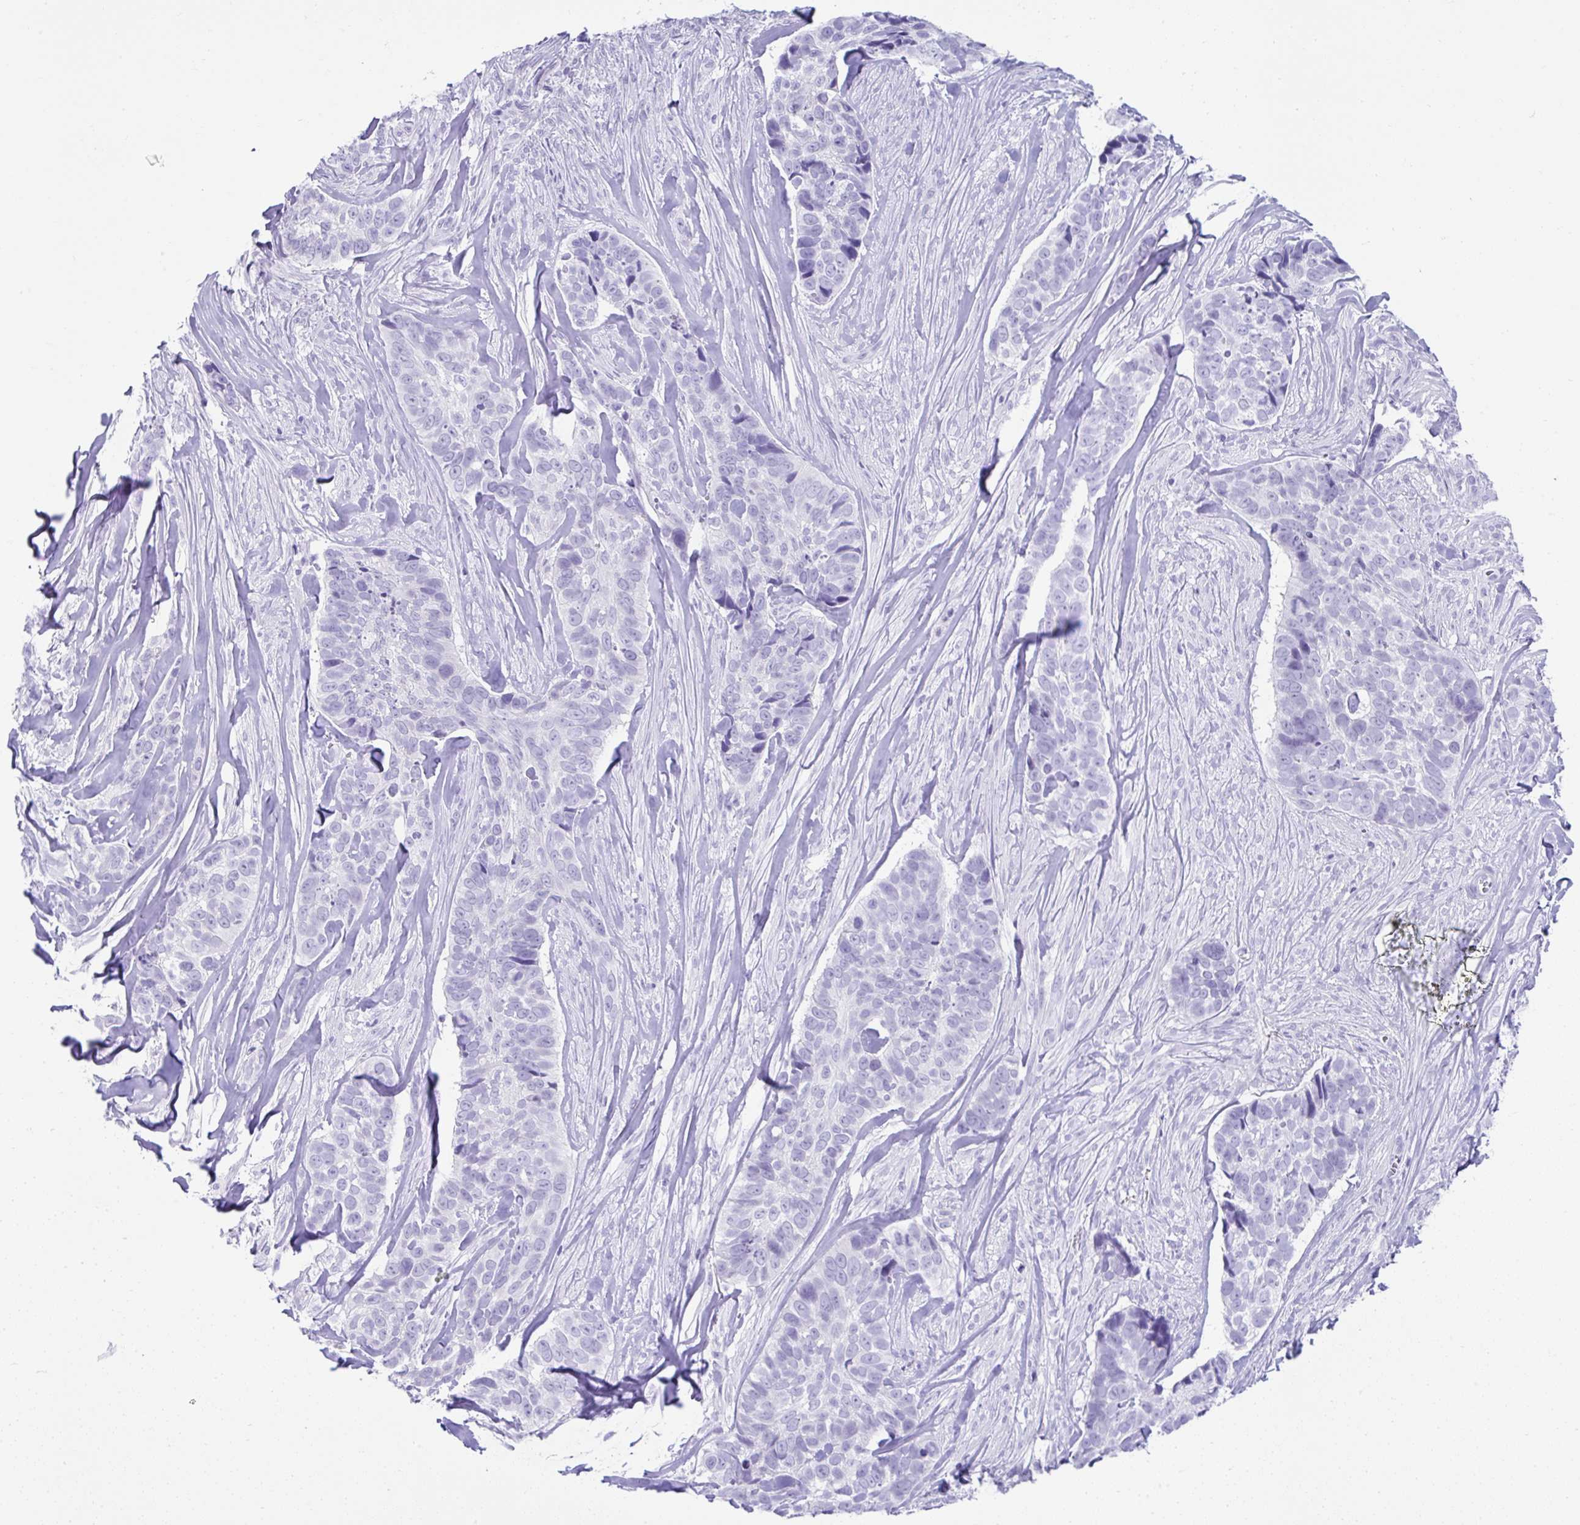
{"staining": {"intensity": "negative", "quantity": "none", "location": "none"}, "tissue": "skin cancer", "cell_type": "Tumor cells", "image_type": "cancer", "snomed": [{"axis": "morphology", "description": "Basal cell carcinoma"}, {"axis": "topography", "description": "Skin"}], "caption": "Micrograph shows no protein staining in tumor cells of skin cancer tissue.", "gene": "PSCA", "patient": {"sex": "female", "age": 82}}